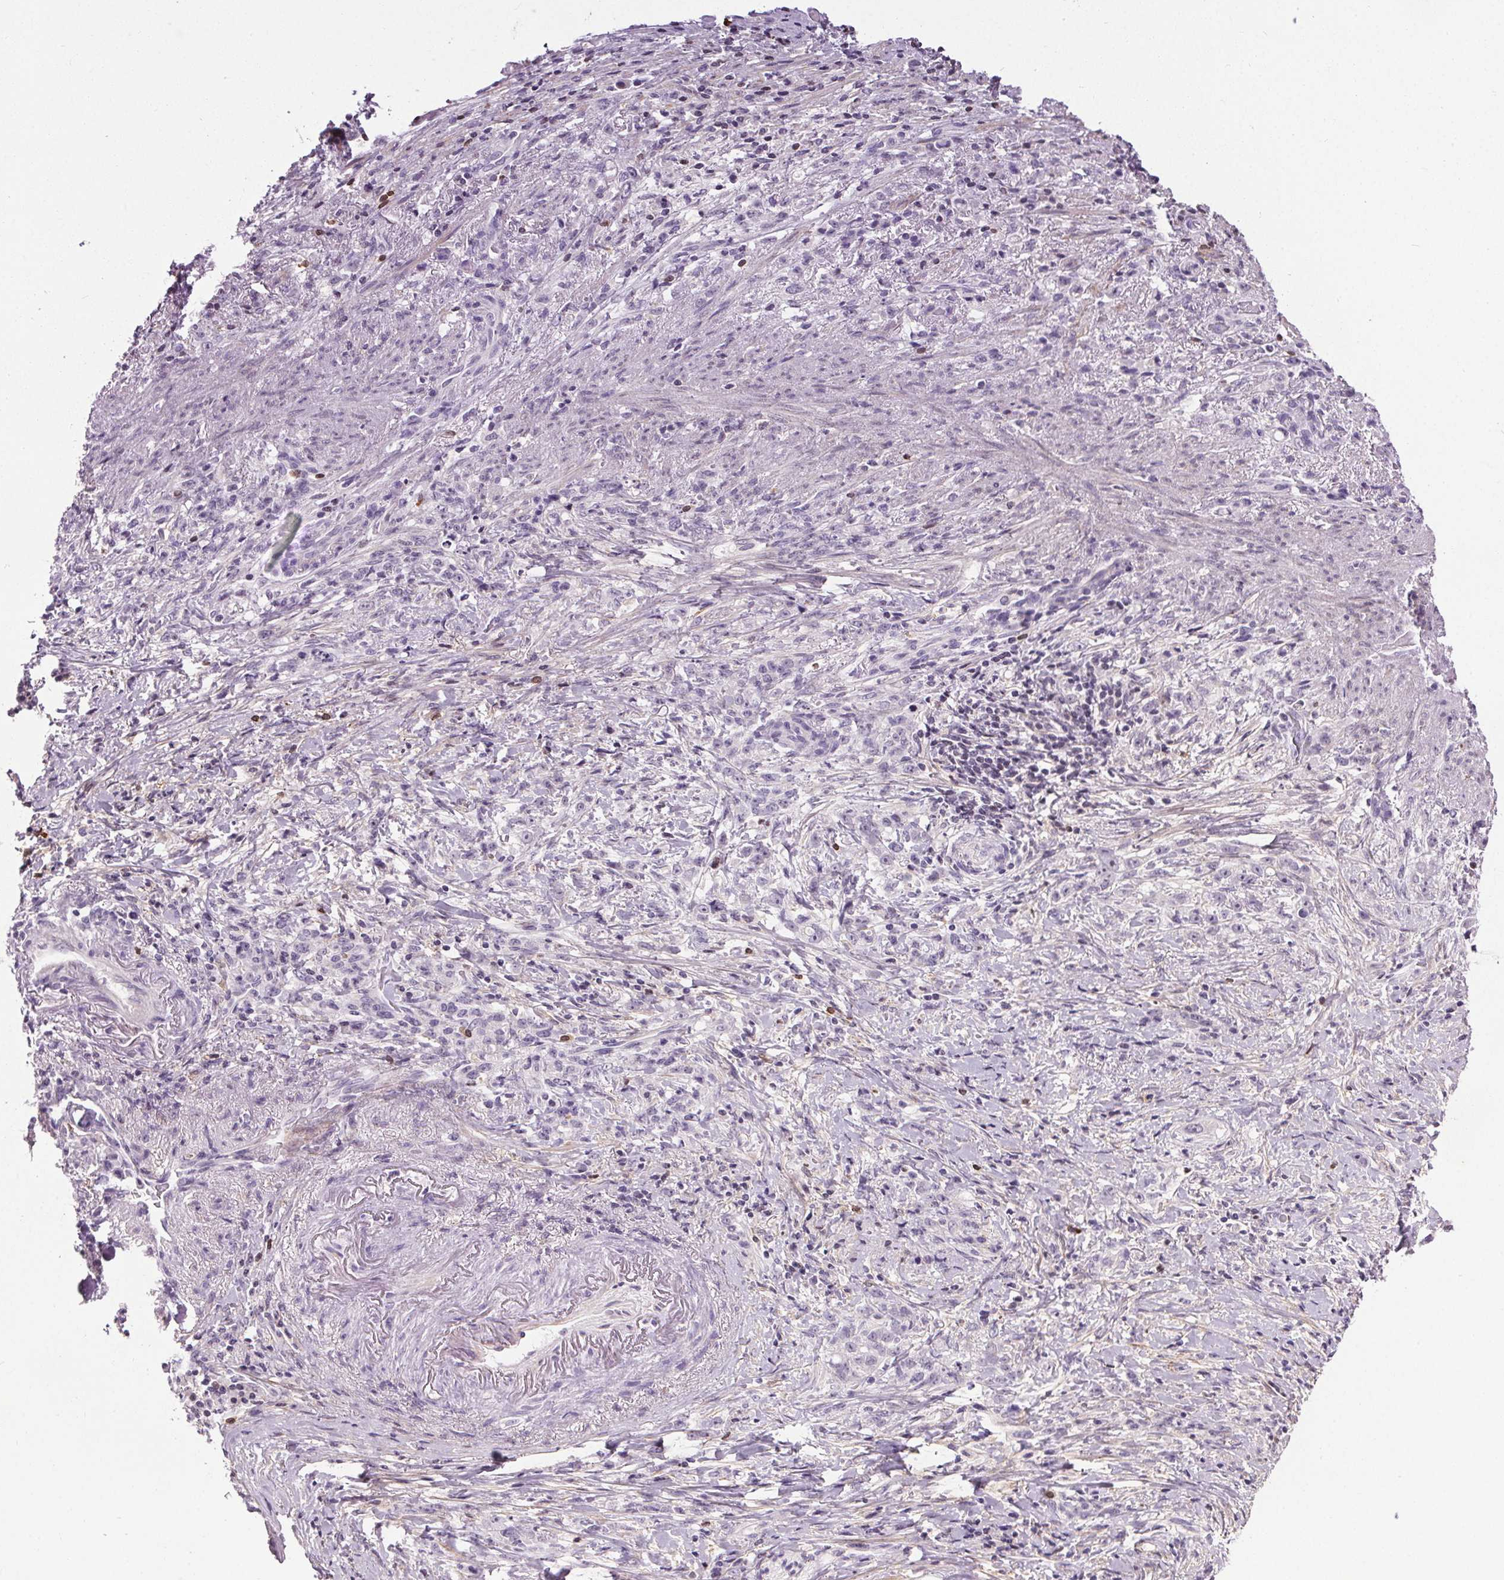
{"staining": {"intensity": "negative", "quantity": "none", "location": "none"}, "tissue": "stomach cancer", "cell_type": "Tumor cells", "image_type": "cancer", "snomed": [{"axis": "morphology", "description": "Adenocarcinoma, NOS"}, {"axis": "topography", "description": "Stomach, lower"}], "caption": "An immunohistochemistry histopathology image of adenocarcinoma (stomach) is shown. There is no staining in tumor cells of adenocarcinoma (stomach).", "gene": "TMEM240", "patient": {"sex": "male", "age": 88}}